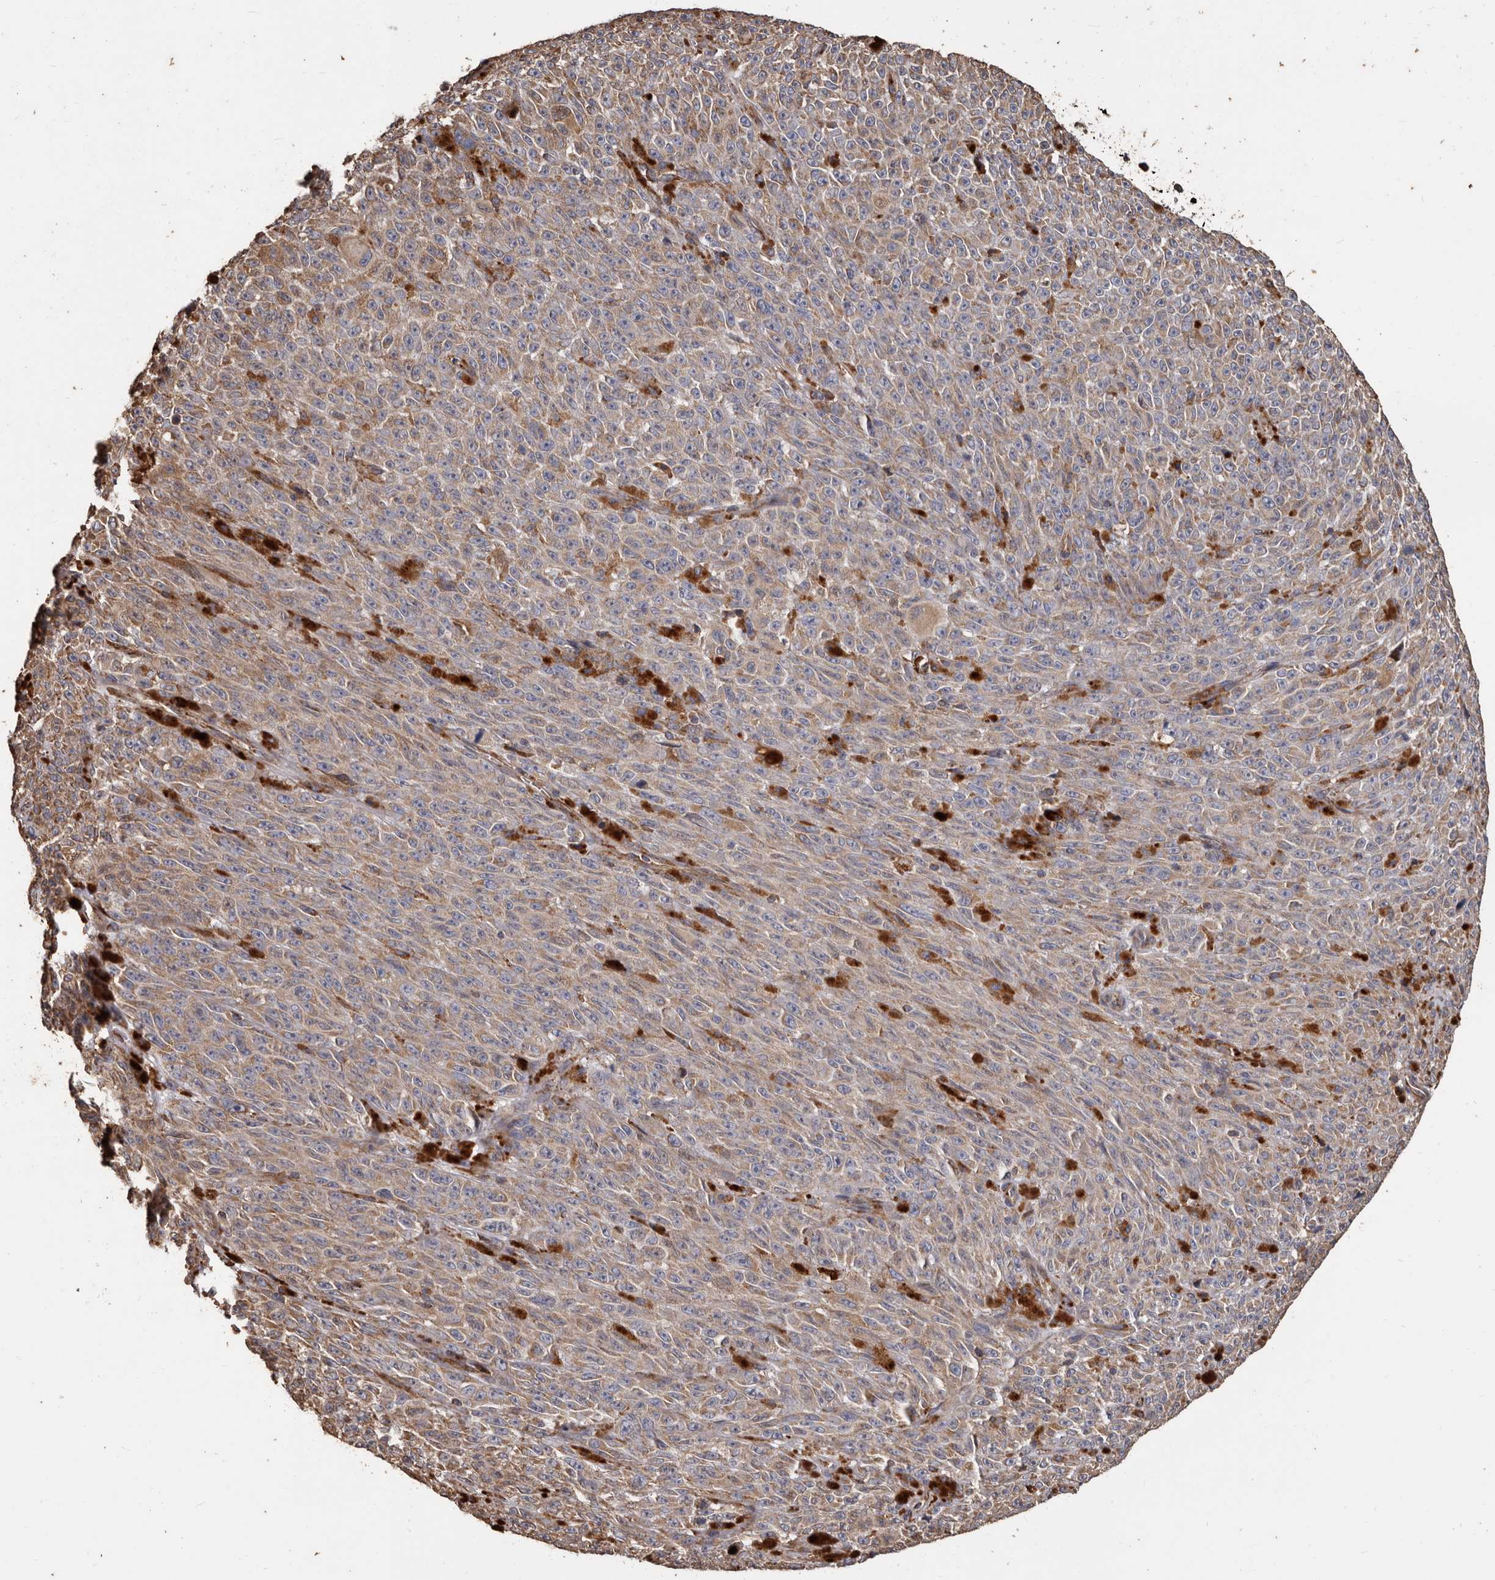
{"staining": {"intensity": "weak", "quantity": ">75%", "location": "cytoplasmic/membranous"}, "tissue": "melanoma", "cell_type": "Tumor cells", "image_type": "cancer", "snomed": [{"axis": "morphology", "description": "Malignant melanoma, NOS"}, {"axis": "topography", "description": "Skin"}], "caption": "Protein staining of malignant melanoma tissue shows weak cytoplasmic/membranous staining in approximately >75% of tumor cells. The staining was performed using DAB to visualize the protein expression in brown, while the nuclei were stained in blue with hematoxylin (Magnification: 20x).", "gene": "OSGIN2", "patient": {"sex": "female", "age": 82}}